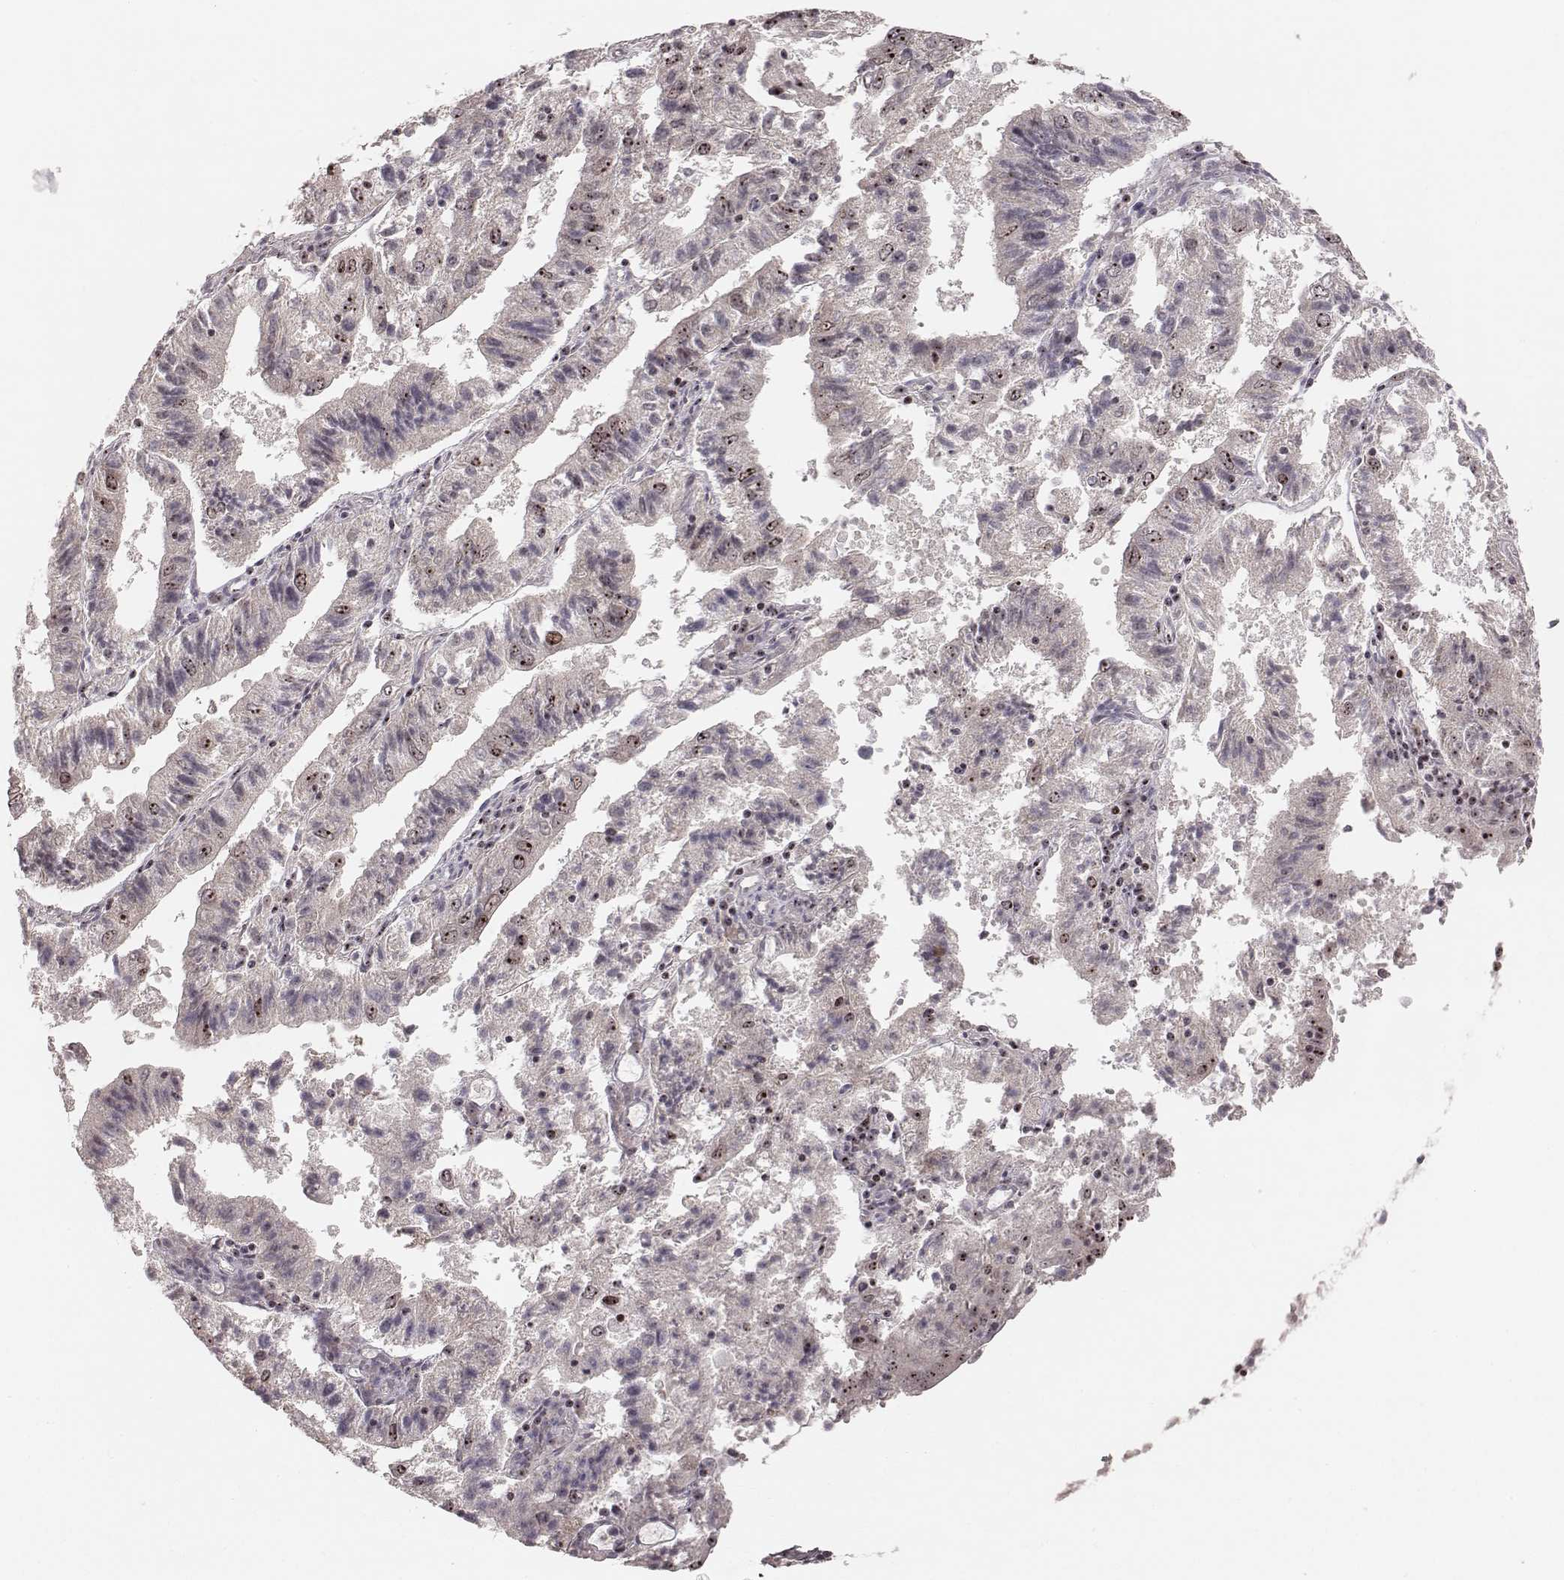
{"staining": {"intensity": "moderate", "quantity": "<25%", "location": "nuclear"}, "tissue": "endometrial cancer", "cell_type": "Tumor cells", "image_type": "cancer", "snomed": [{"axis": "morphology", "description": "Adenocarcinoma, NOS"}, {"axis": "topography", "description": "Endometrium"}], "caption": "This is a micrograph of immunohistochemistry staining of adenocarcinoma (endometrial), which shows moderate staining in the nuclear of tumor cells.", "gene": "NOP56", "patient": {"sex": "female", "age": 82}}